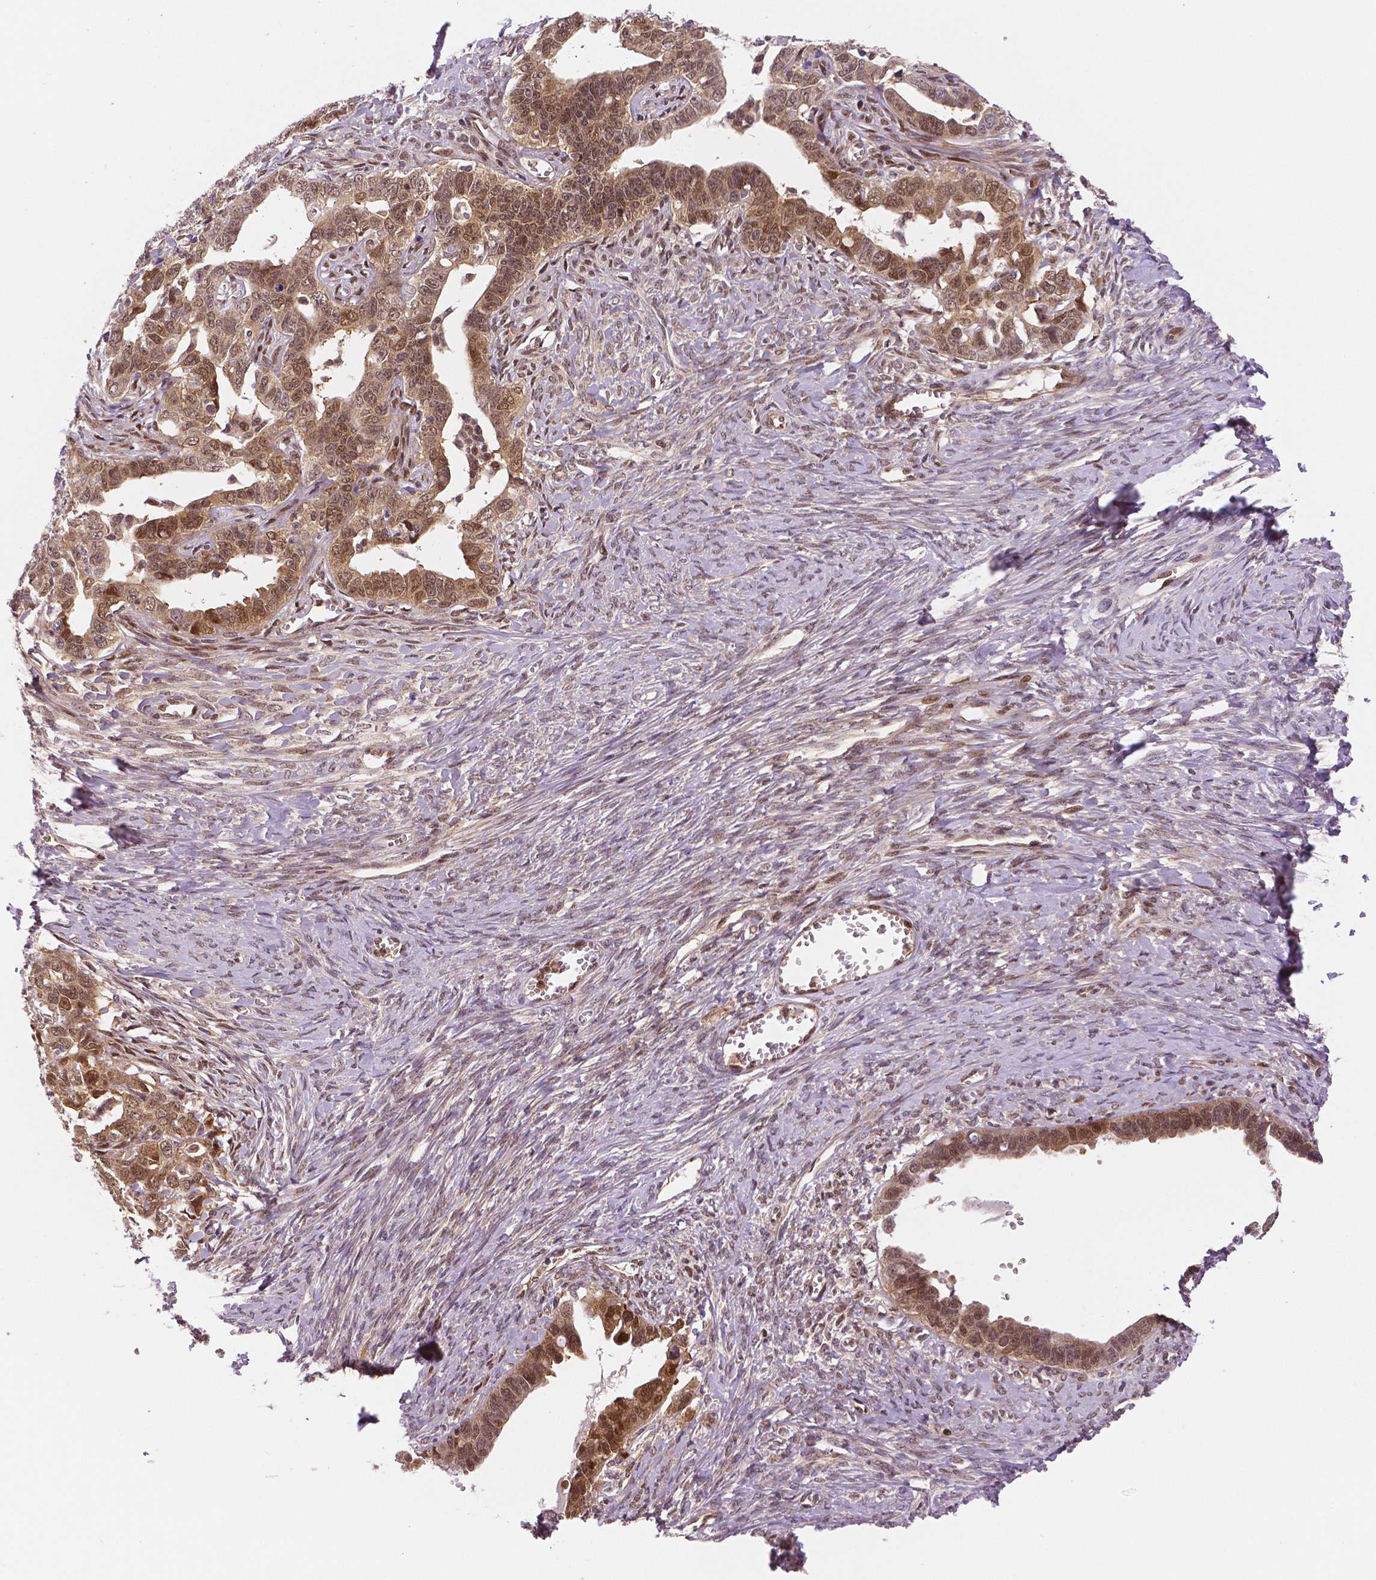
{"staining": {"intensity": "moderate", "quantity": ">75%", "location": "cytoplasmic/membranous,nuclear"}, "tissue": "ovarian cancer", "cell_type": "Tumor cells", "image_type": "cancer", "snomed": [{"axis": "morphology", "description": "Cystadenocarcinoma, serous, NOS"}, {"axis": "topography", "description": "Ovary"}], "caption": "Approximately >75% of tumor cells in ovarian cancer display moderate cytoplasmic/membranous and nuclear protein positivity as visualized by brown immunohistochemical staining.", "gene": "STAT3", "patient": {"sex": "female", "age": 69}}